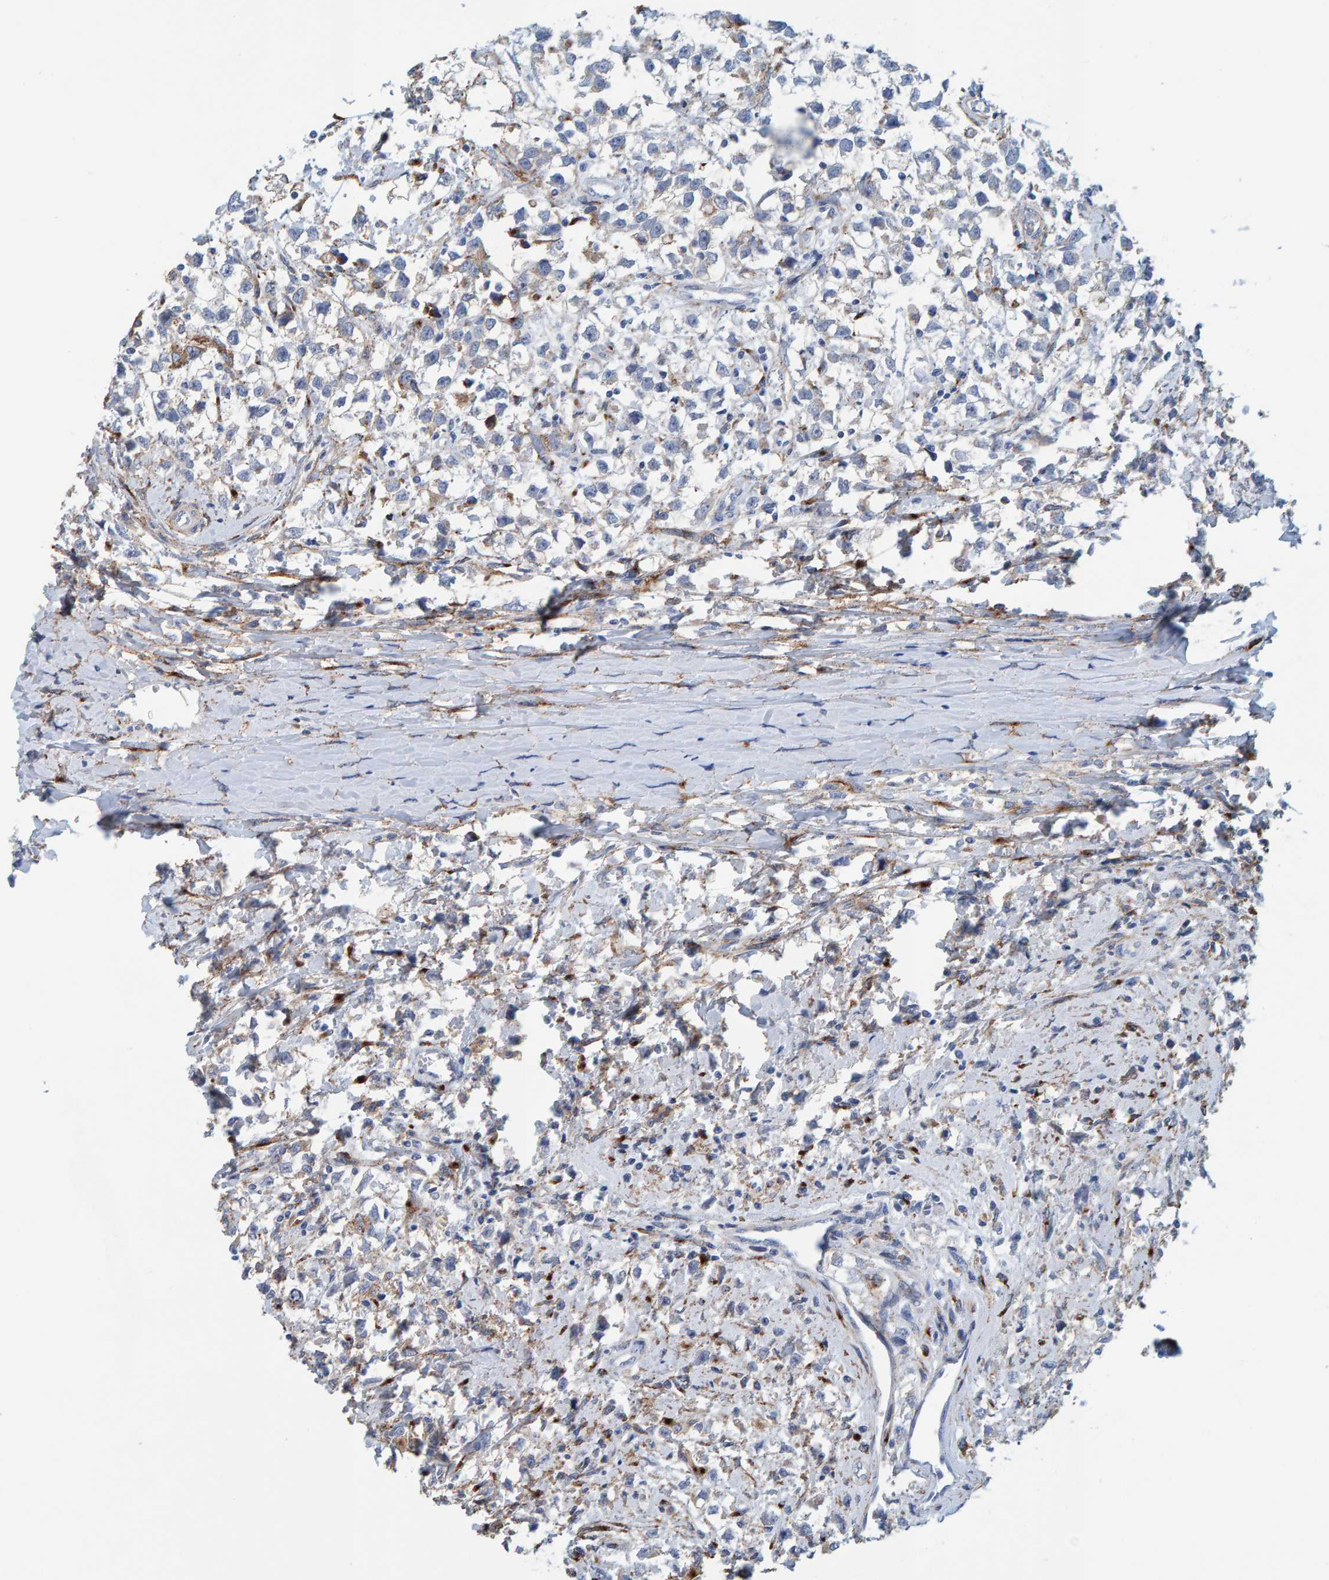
{"staining": {"intensity": "negative", "quantity": "none", "location": "none"}, "tissue": "testis cancer", "cell_type": "Tumor cells", "image_type": "cancer", "snomed": [{"axis": "morphology", "description": "Seminoma, NOS"}, {"axis": "morphology", "description": "Carcinoma, Embryonal, NOS"}, {"axis": "topography", "description": "Testis"}], "caption": "A high-resolution histopathology image shows IHC staining of testis embryonal carcinoma, which shows no significant expression in tumor cells.", "gene": "LRP1", "patient": {"sex": "male", "age": 51}}